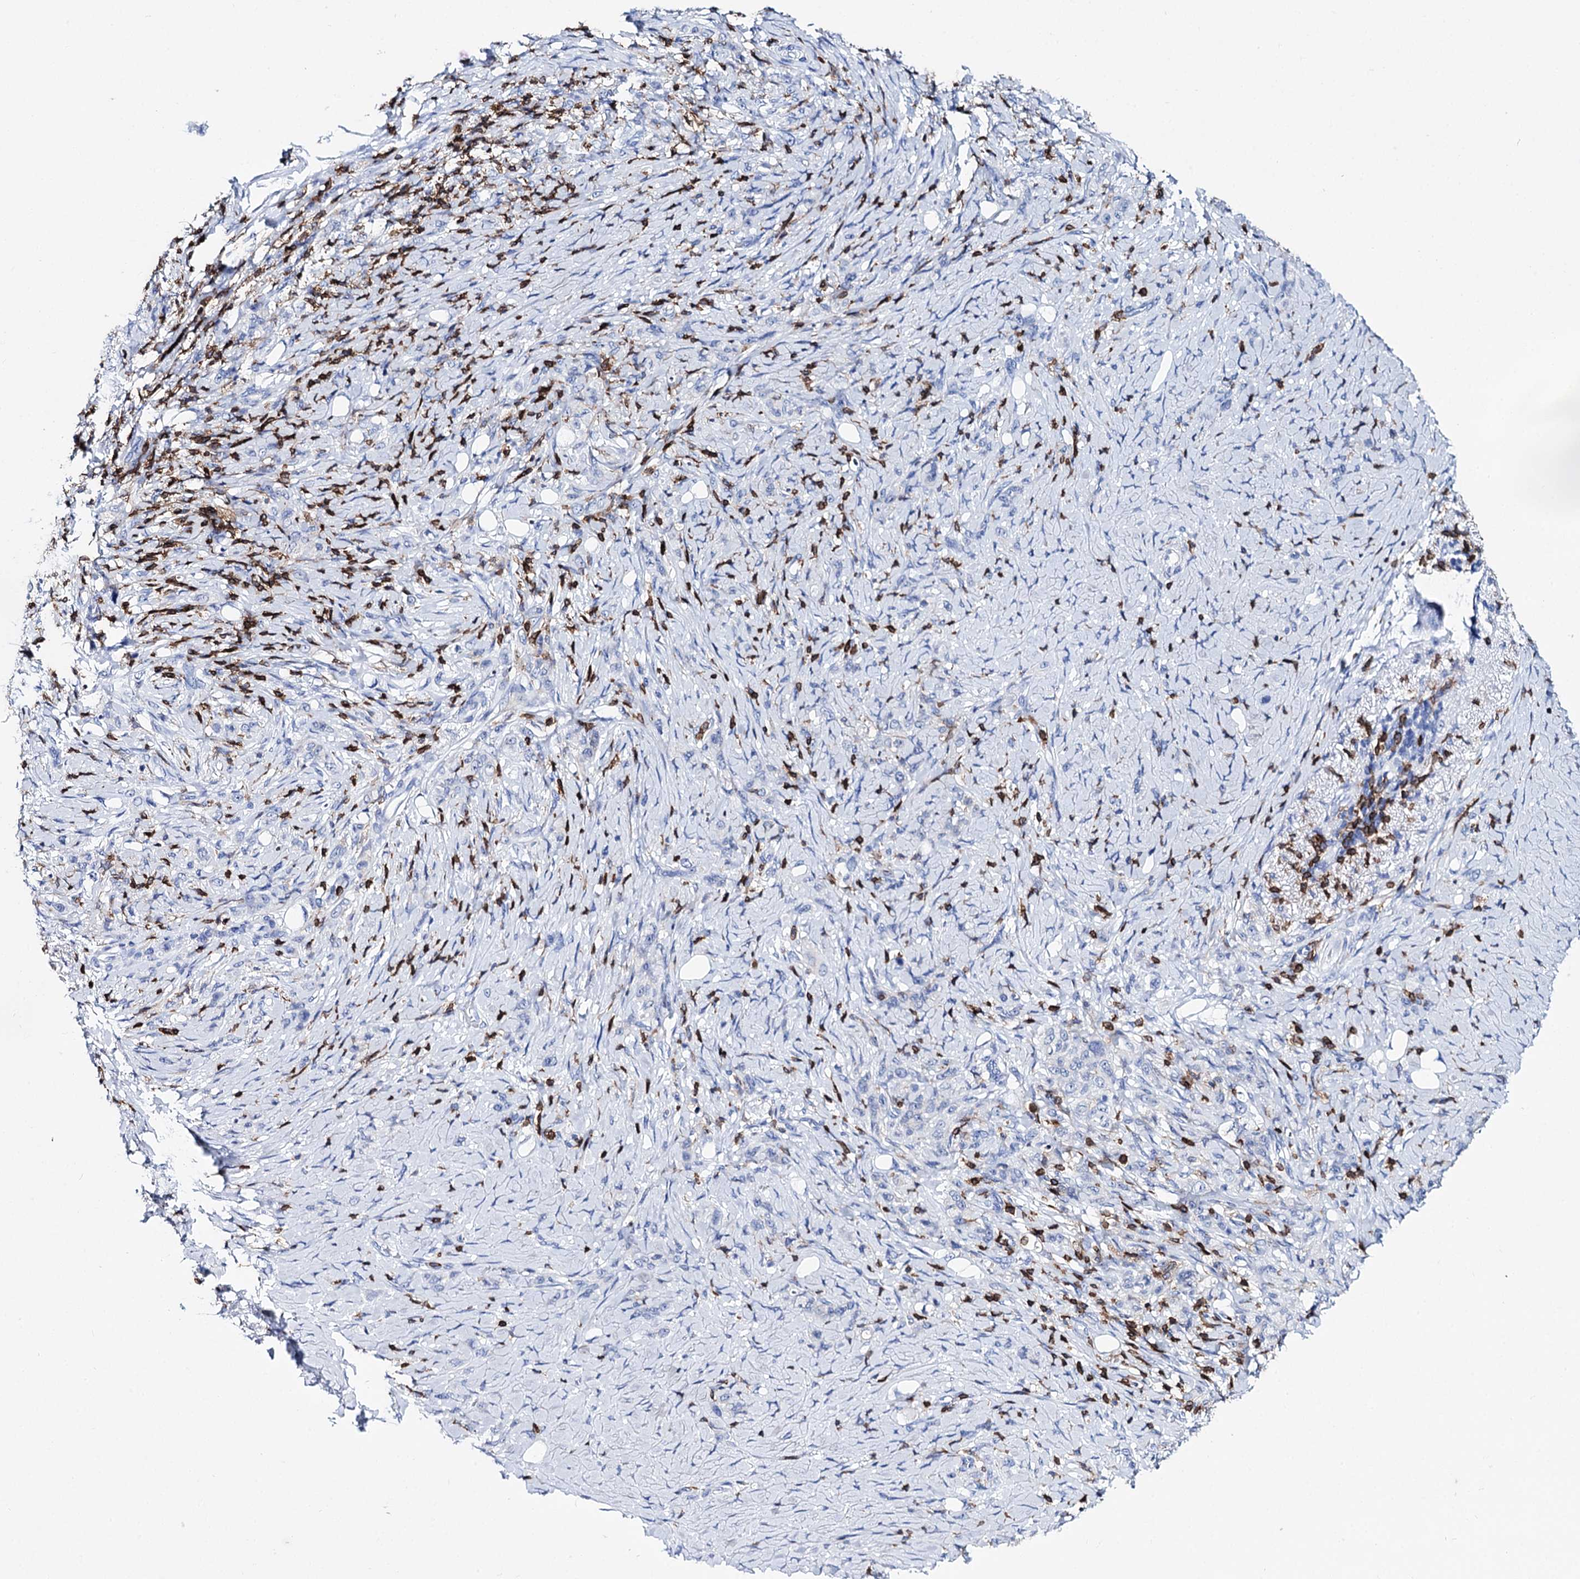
{"staining": {"intensity": "negative", "quantity": "none", "location": "none"}, "tissue": "stomach cancer", "cell_type": "Tumor cells", "image_type": "cancer", "snomed": [{"axis": "morphology", "description": "Adenocarcinoma, NOS"}, {"axis": "topography", "description": "Stomach"}], "caption": "Immunohistochemistry of stomach cancer (adenocarcinoma) displays no expression in tumor cells.", "gene": "DEF6", "patient": {"sex": "female", "age": 79}}